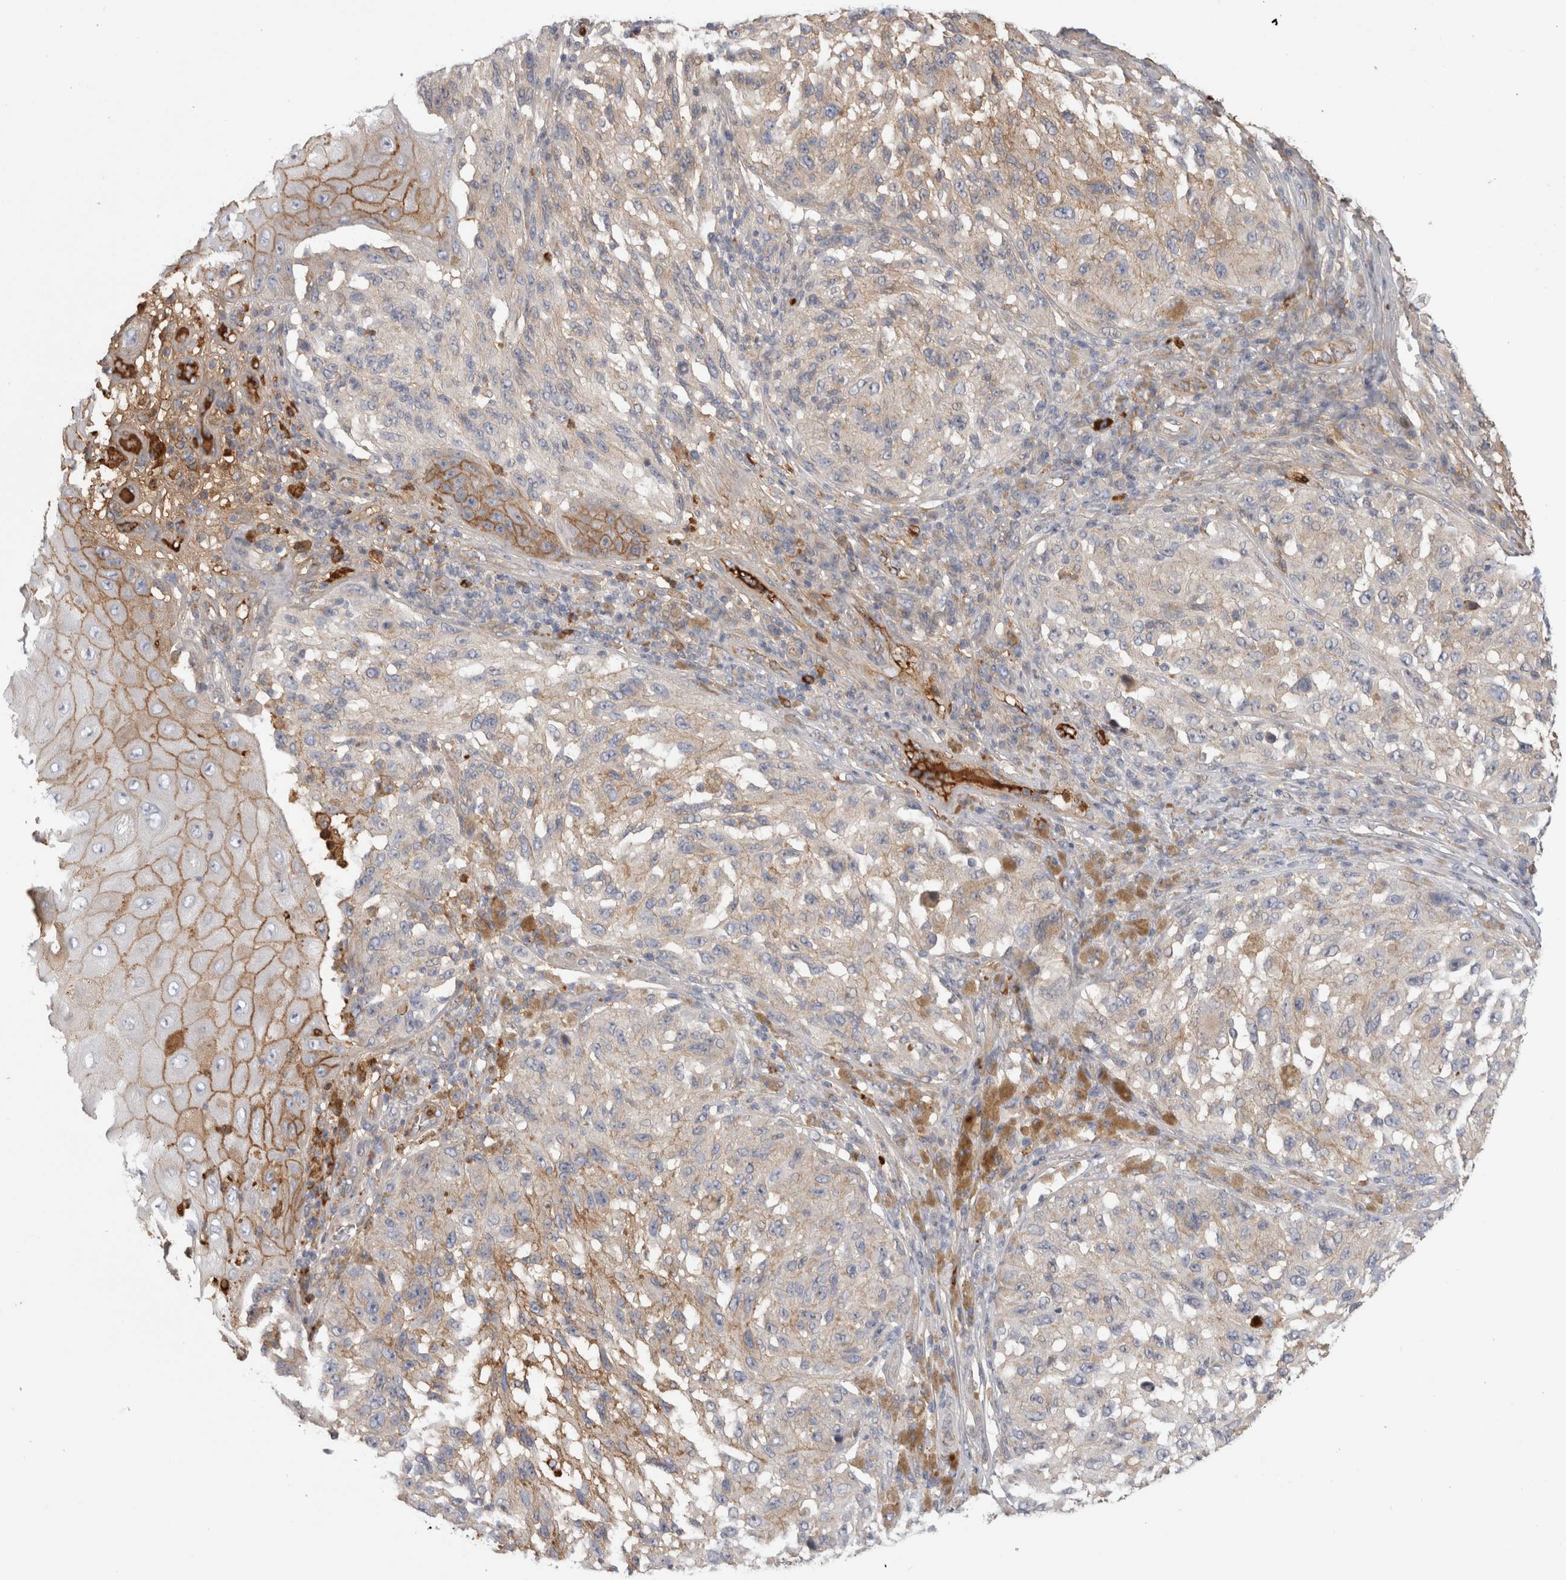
{"staining": {"intensity": "weak", "quantity": "25%-75%", "location": "cytoplasmic/membranous"}, "tissue": "melanoma", "cell_type": "Tumor cells", "image_type": "cancer", "snomed": [{"axis": "morphology", "description": "Malignant melanoma, NOS"}, {"axis": "topography", "description": "Skin"}], "caption": "The histopathology image displays immunohistochemical staining of malignant melanoma. There is weak cytoplasmic/membranous expression is present in about 25%-75% of tumor cells. The staining is performed using DAB (3,3'-diaminobenzidine) brown chromogen to label protein expression. The nuclei are counter-stained blue using hematoxylin.", "gene": "TBCE", "patient": {"sex": "female", "age": 73}}